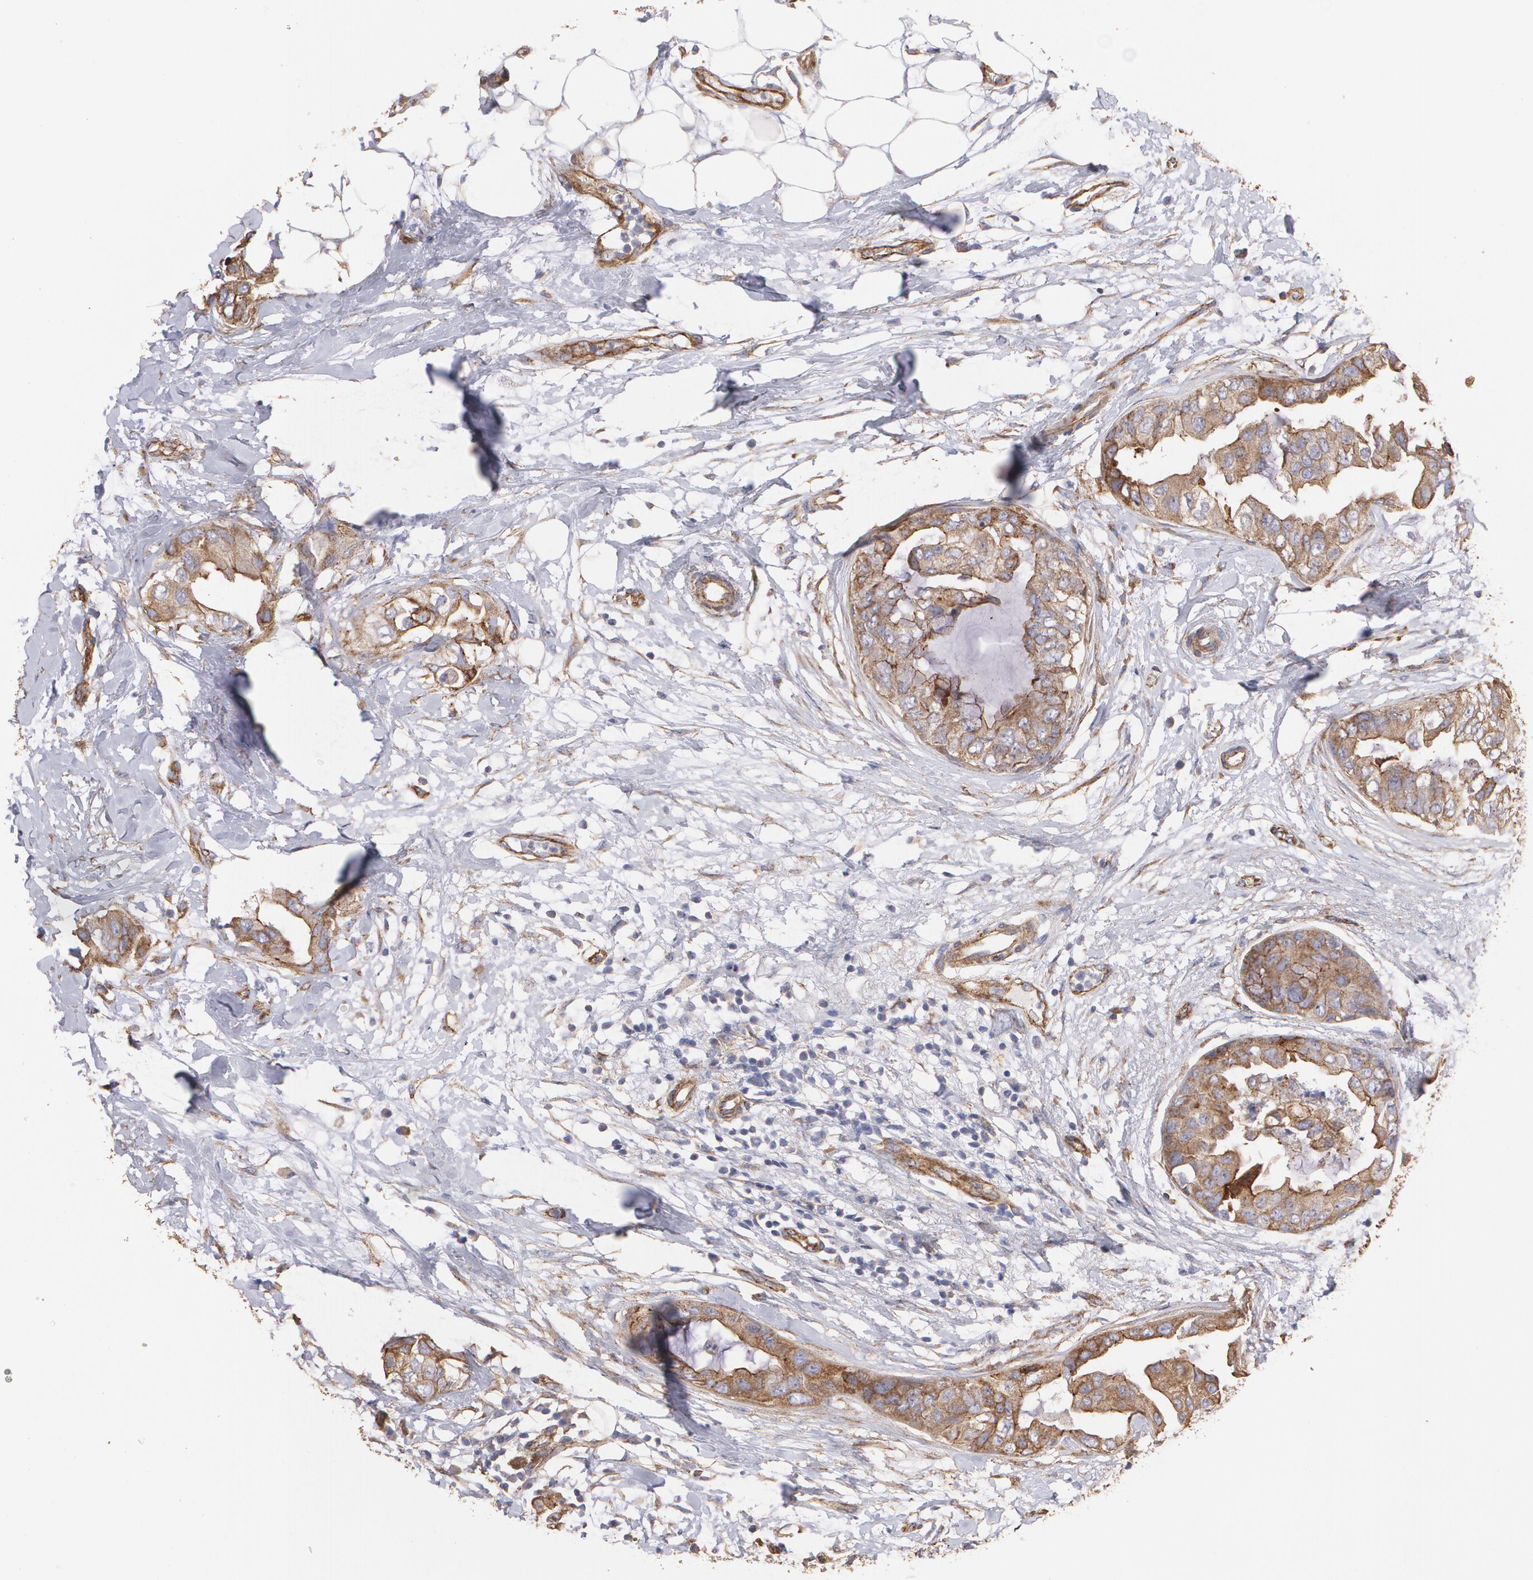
{"staining": {"intensity": "moderate", "quantity": ">75%", "location": "cytoplasmic/membranous"}, "tissue": "breast cancer", "cell_type": "Tumor cells", "image_type": "cancer", "snomed": [{"axis": "morphology", "description": "Duct carcinoma"}, {"axis": "topography", "description": "Breast"}], "caption": "High-magnification brightfield microscopy of breast cancer stained with DAB (3,3'-diaminobenzidine) (brown) and counterstained with hematoxylin (blue). tumor cells exhibit moderate cytoplasmic/membranous positivity is present in approximately>75% of cells. (IHC, brightfield microscopy, high magnification).", "gene": "TJP1", "patient": {"sex": "female", "age": 40}}